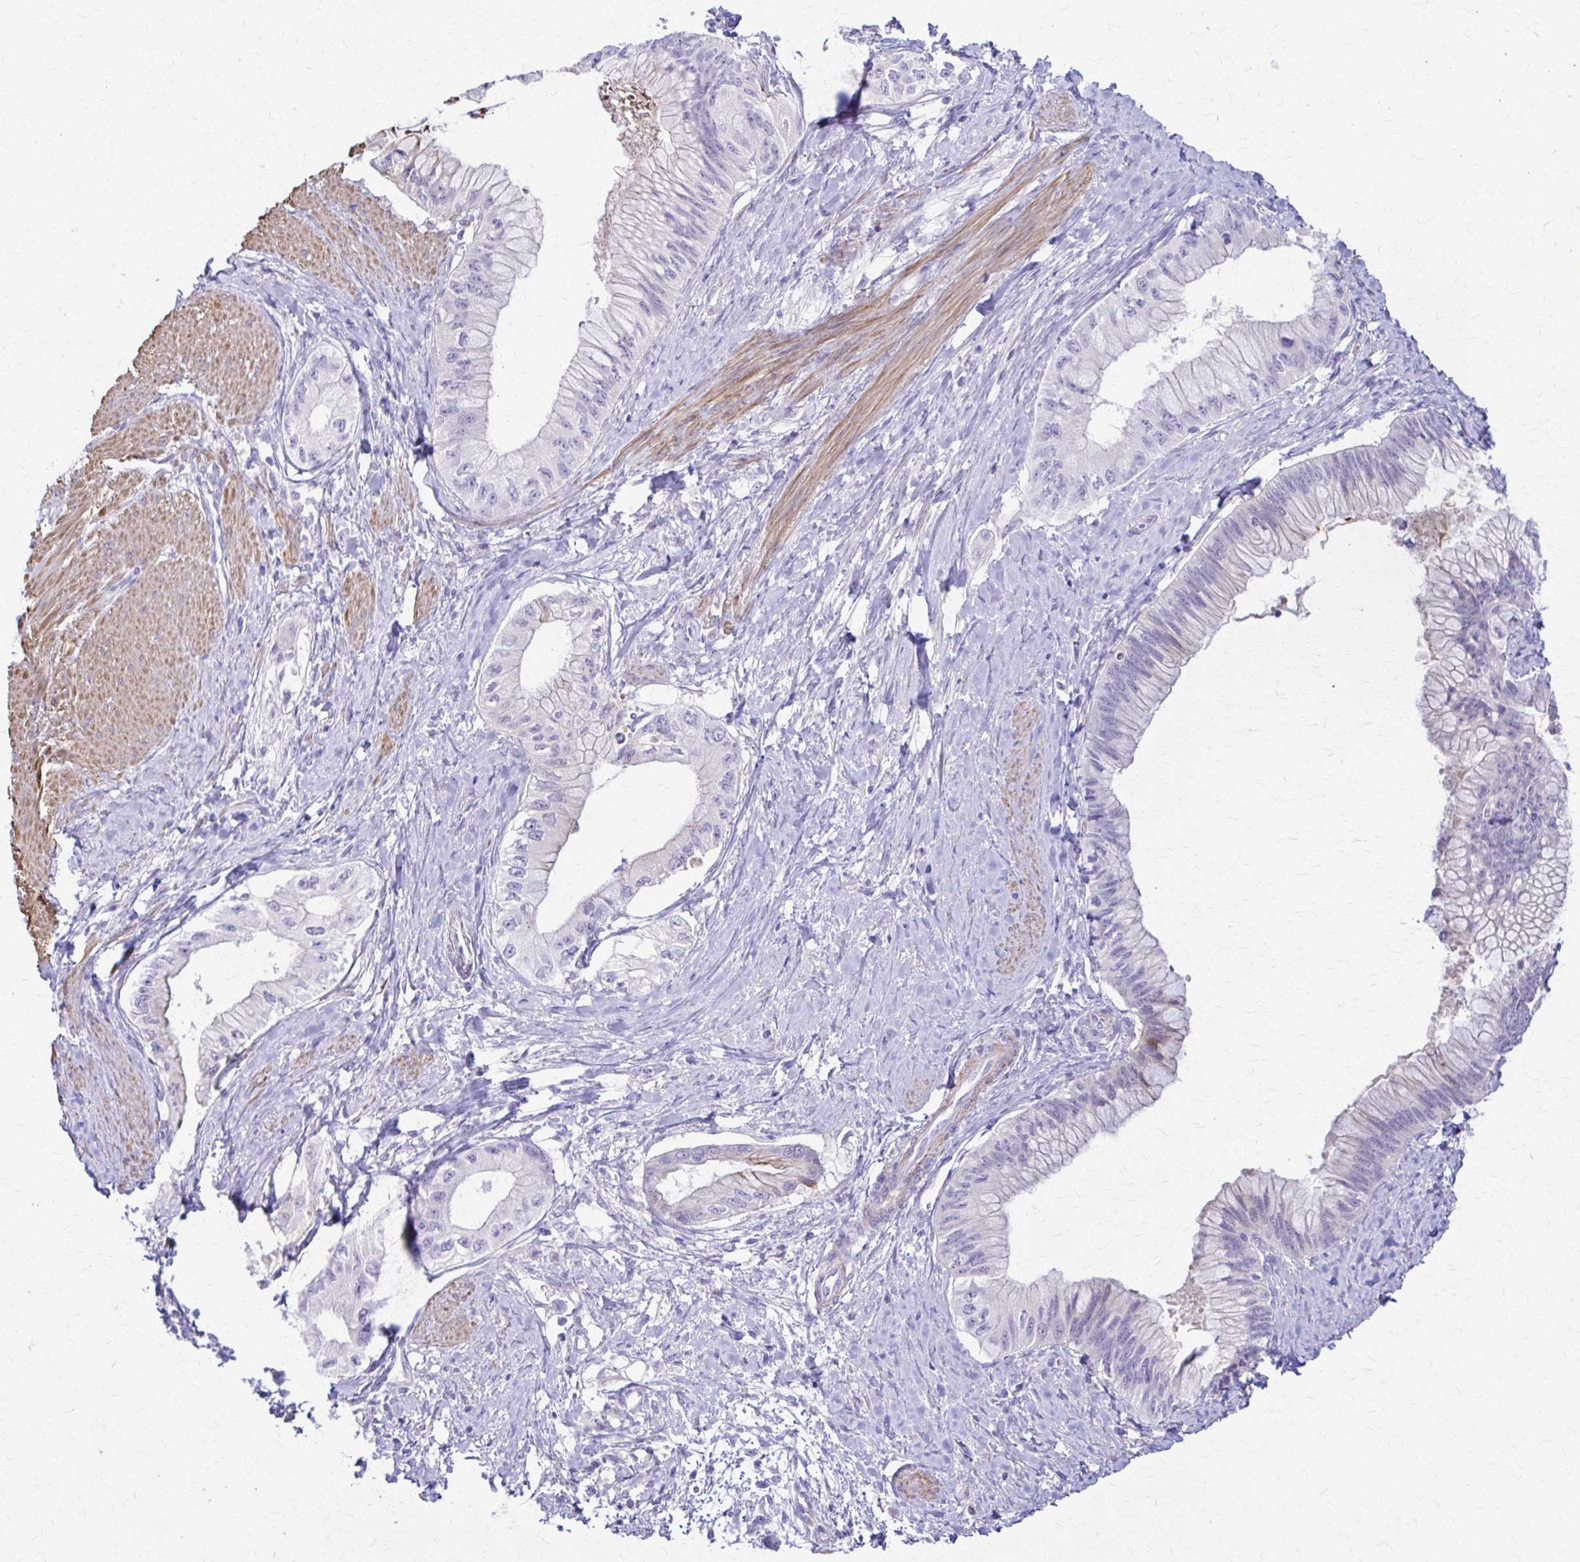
{"staining": {"intensity": "negative", "quantity": "none", "location": "none"}, "tissue": "pancreatic cancer", "cell_type": "Tumor cells", "image_type": "cancer", "snomed": [{"axis": "morphology", "description": "Adenocarcinoma, NOS"}, {"axis": "topography", "description": "Pancreas"}], "caption": "The micrograph shows no significant positivity in tumor cells of pancreatic cancer.", "gene": "DSP", "patient": {"sex": "male", "age": 48}}